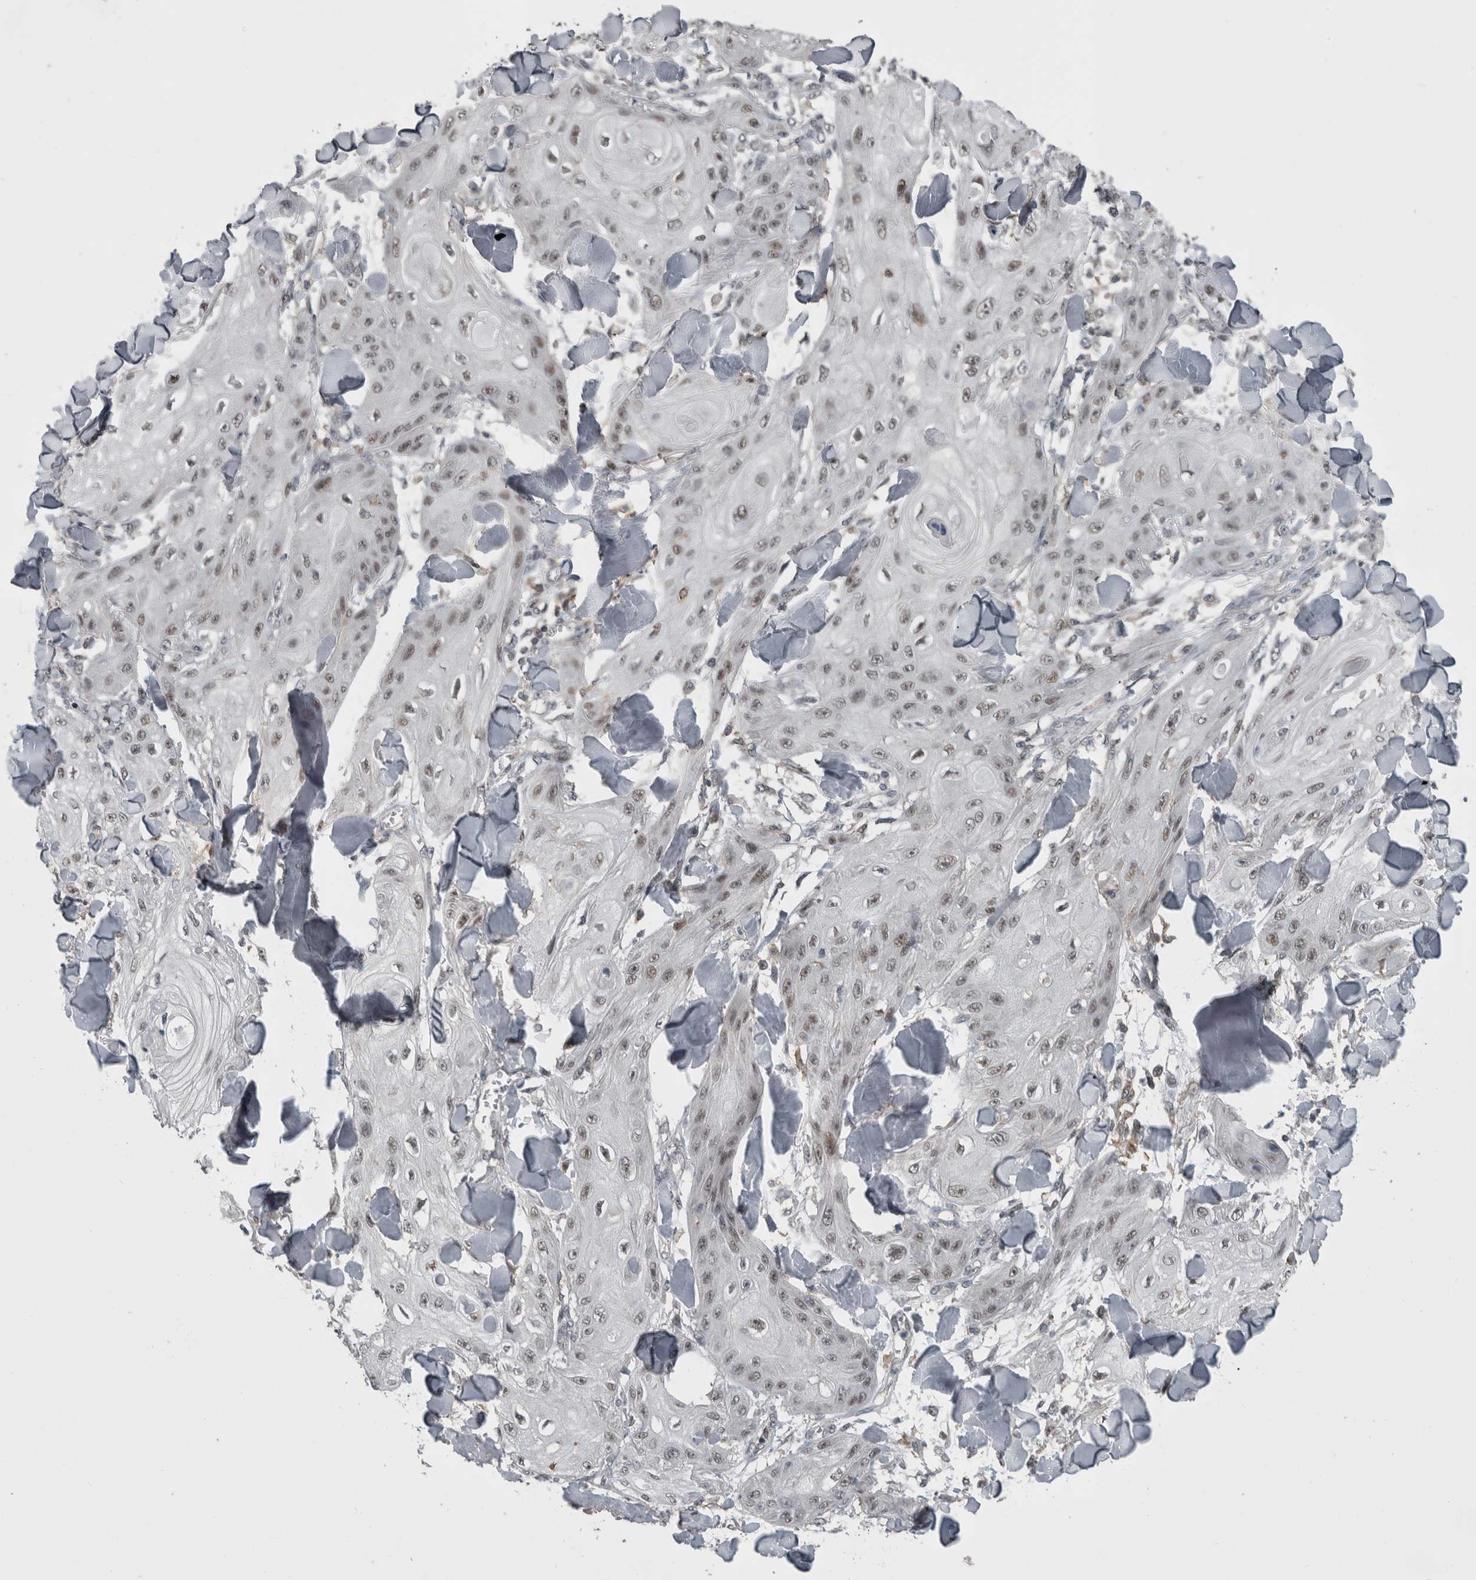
{"staining": {"intensity": "weak", "quantity": ">75%", "location": "nuclear"}, "tissue": "skin cancer", "cell_type": "Tumor cells", "image_type": "cancer", "snomed": [{"axis": "morphology", "description": "Squamous cell carcinoma, NOS"}, {"axis": "topography", "description": "Skin"}], "caption": "The histopathology image displays a brown stain indicating the presence of a protein in the nuclear of tumor cells in skin cancer.", "gene": "ZBTB21", "patient": {"sex": "male", "age": 74}}